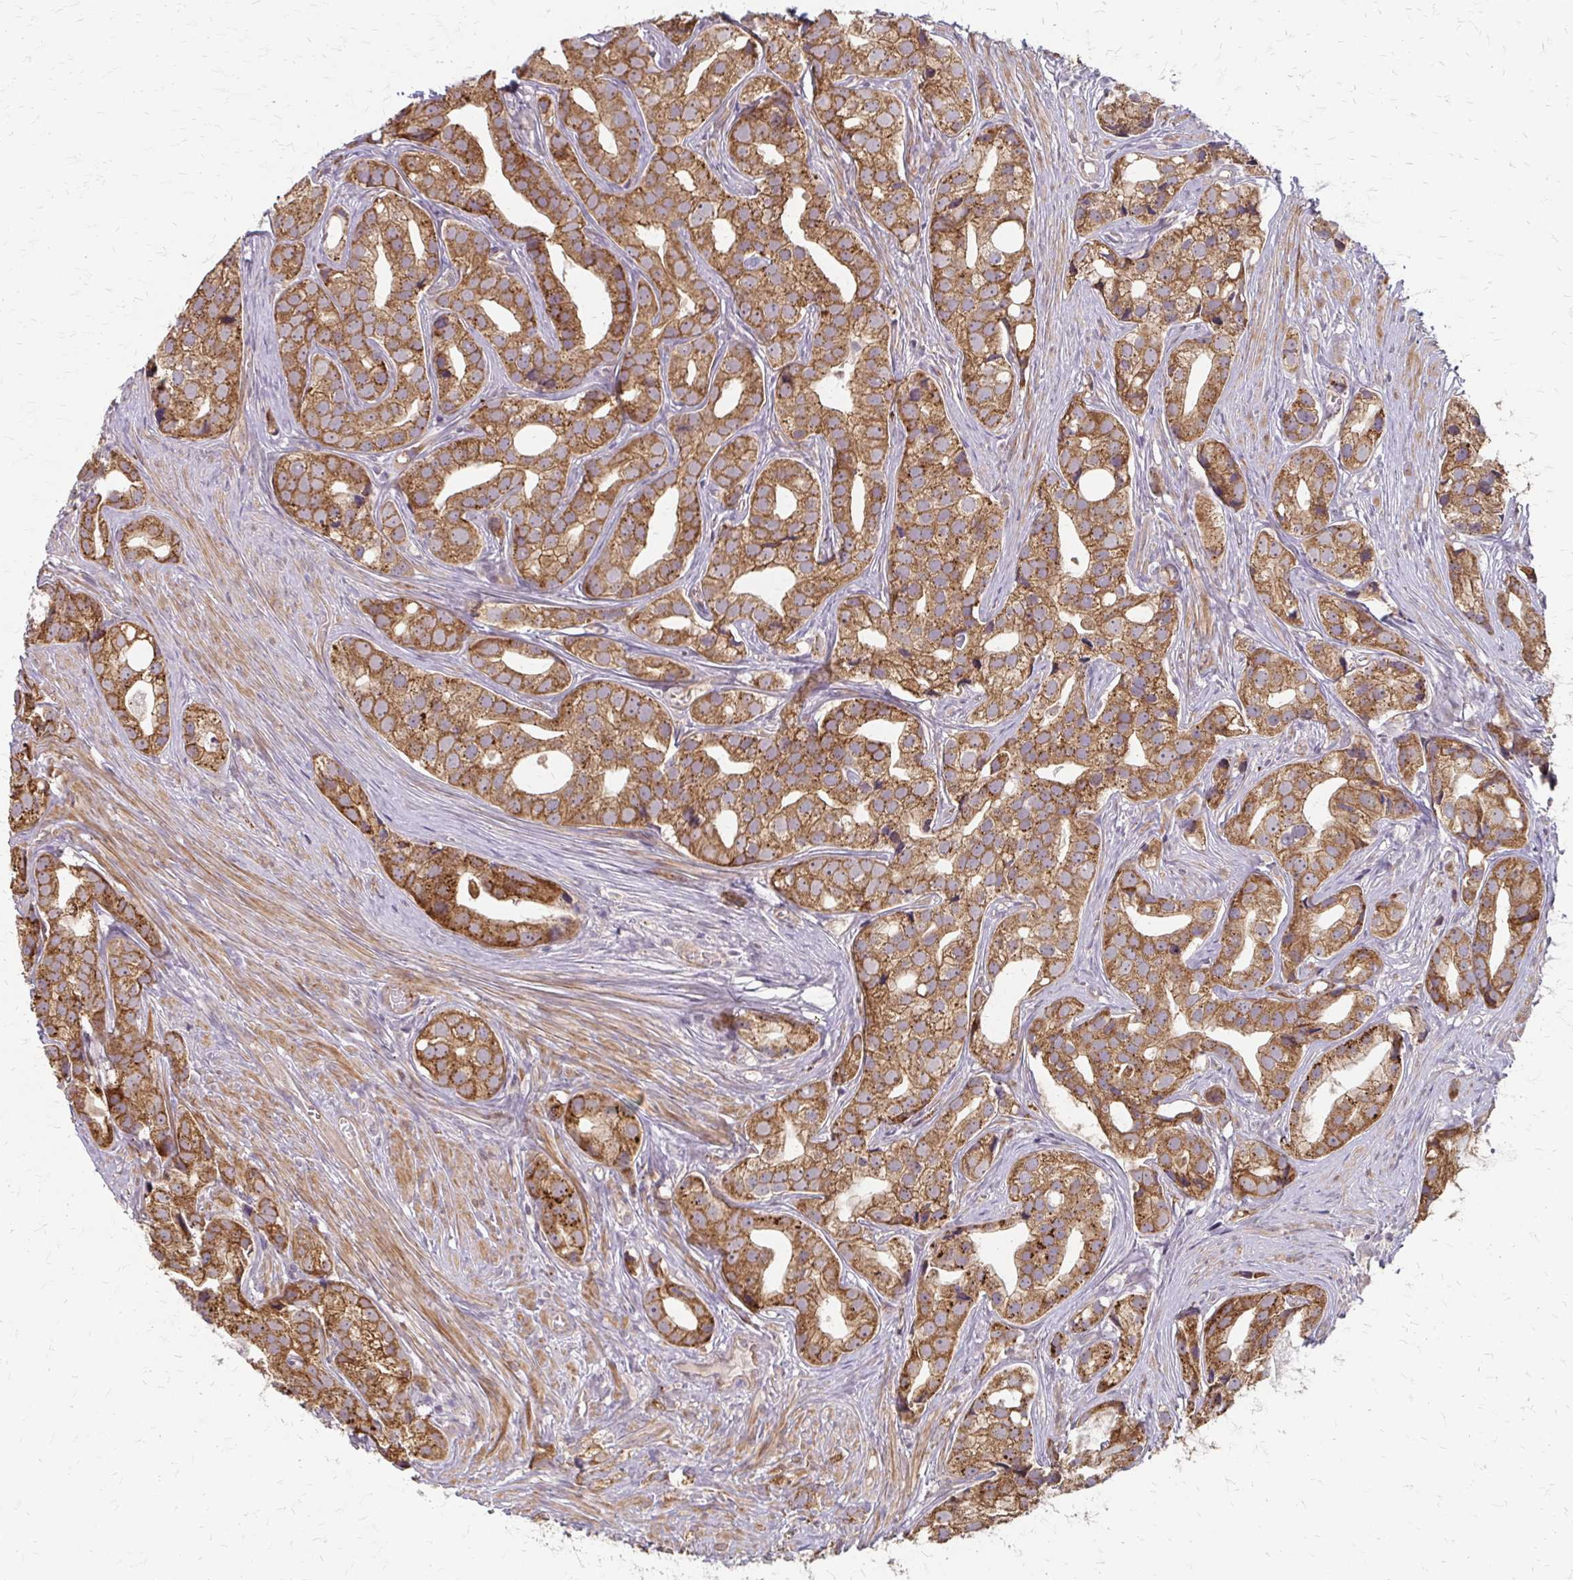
{"staining": {"intensity": "strong", "quantity": ">75%", "location": "cytoplasmic/membranous"}, "tissue": "prostate cancer", "cell_type": "Tumor cells", "image_type": "cancer", "snomed": [{"axis": "morphology", "description": "Adenocarcinoma, High grade"}, {"axis": "topography", "description": "Prostate"}], "caption": "This image exhibits IHC staining of human prostate cancer, with high strong cytoplasmic/membranous positivity in about >75% of tumor cells.", "gene": "ZNF383", "patient": {"sex": "male", "age": 75}}